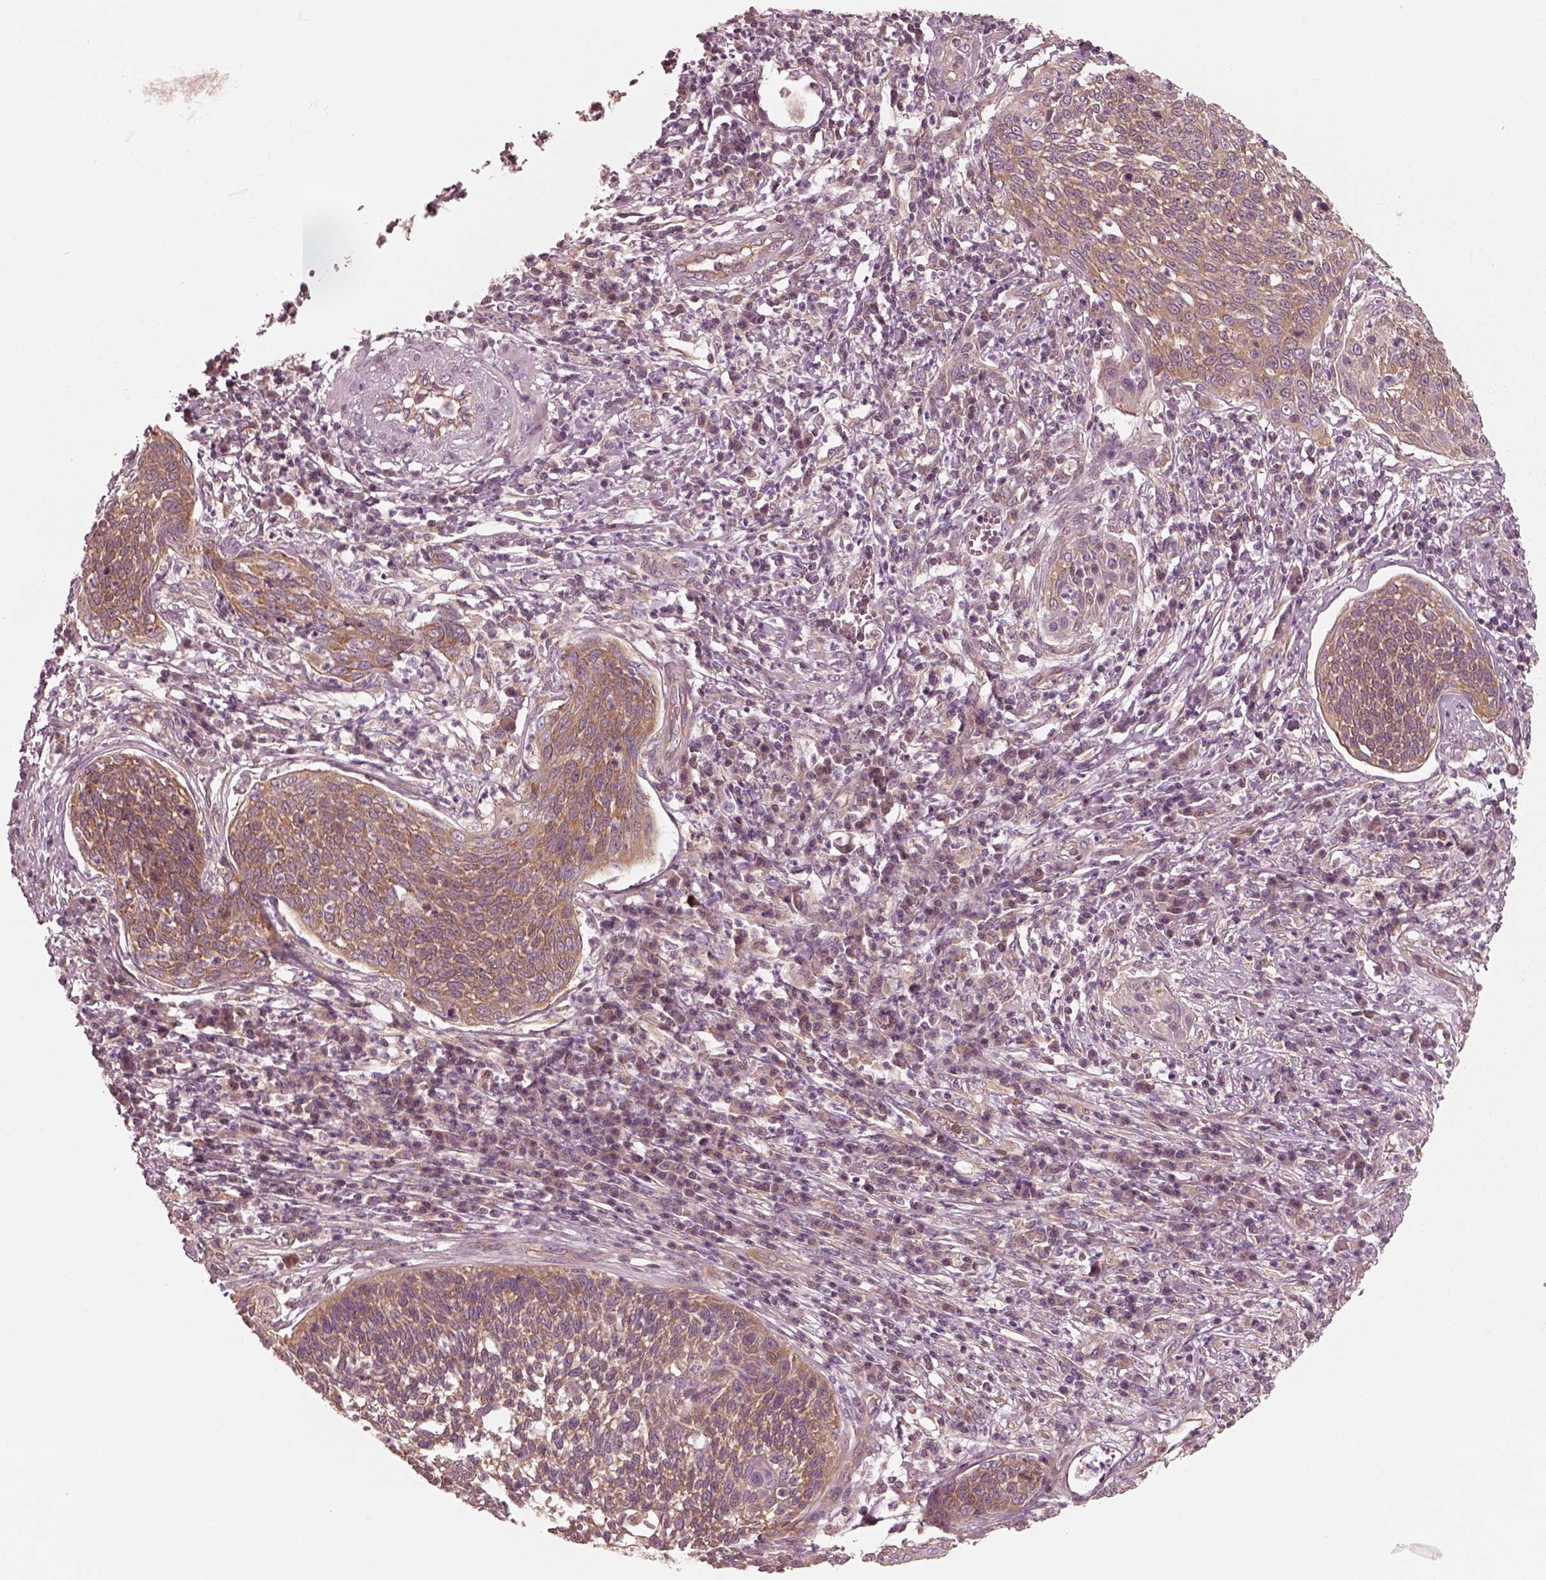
{"staining": {"intensity": "moderate", "quantity": ">75%", "location": "cytoplasmic/membranous"}, "tissue": "cervical cancer", "cell_type": "Tumor cells", "image_type": "cancer", "snomed": [{"axis": "morphology", "description": "Squamous cell carcinoma, NOS"}, {"axis": "topography", "description": "Cervix"}], "caption": "This image exhibits immunohistochemistry (IHC) staining of cervical squamous cell carcinoma, with medium moderate cytoplasmic/membranous expression in about >75% of tumor cells.", "gene": "CNOT2", "patient": {"sex": "female", "age": 34}}